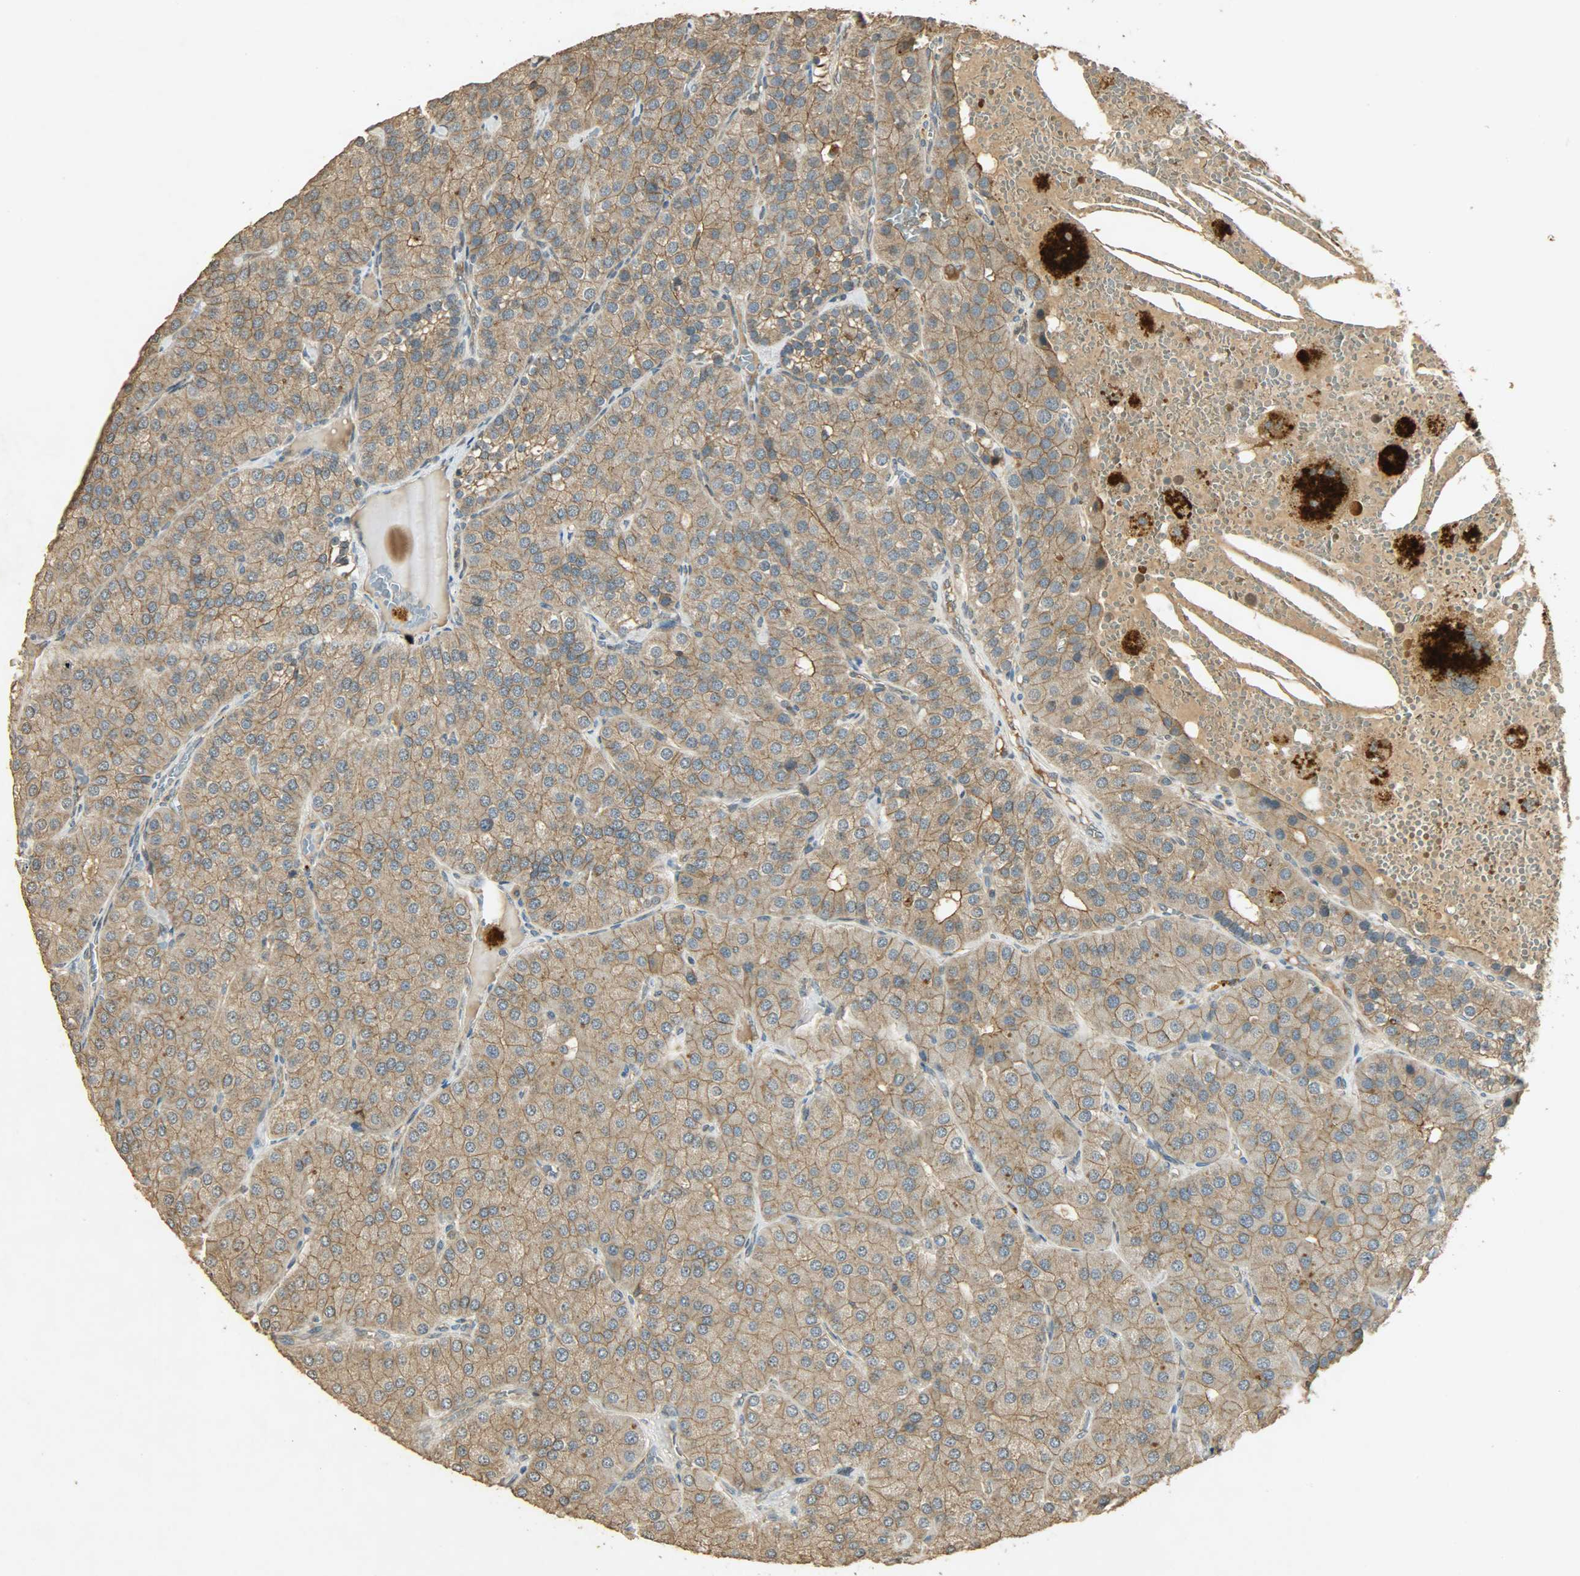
{"staining": {"intensity": "moderate", "quantity": ">75%", "location": "cytoplasmic/membranous"}, "tissue": "parathyroid gland", "cell_type": "Glandular cells", "image_type": "normal", "snomed": [{"axis": "morphology", "description": "Normal tissue, NOS"}, {"axis": "morphology", "description": "Adenoma, NOS"}, {"axis": "topography", "description": "Parathyroid gland"}], "caption": "Parathyroid gland stained with immunohistochemistry demonstrates moderate cytoplasmic/membranous expression in about >75% of glandular cells. (IHC, brightfield microscopy, high magnification).", "gene": "ATP2B1", "patient": {"sex": "female", "age": 86}}